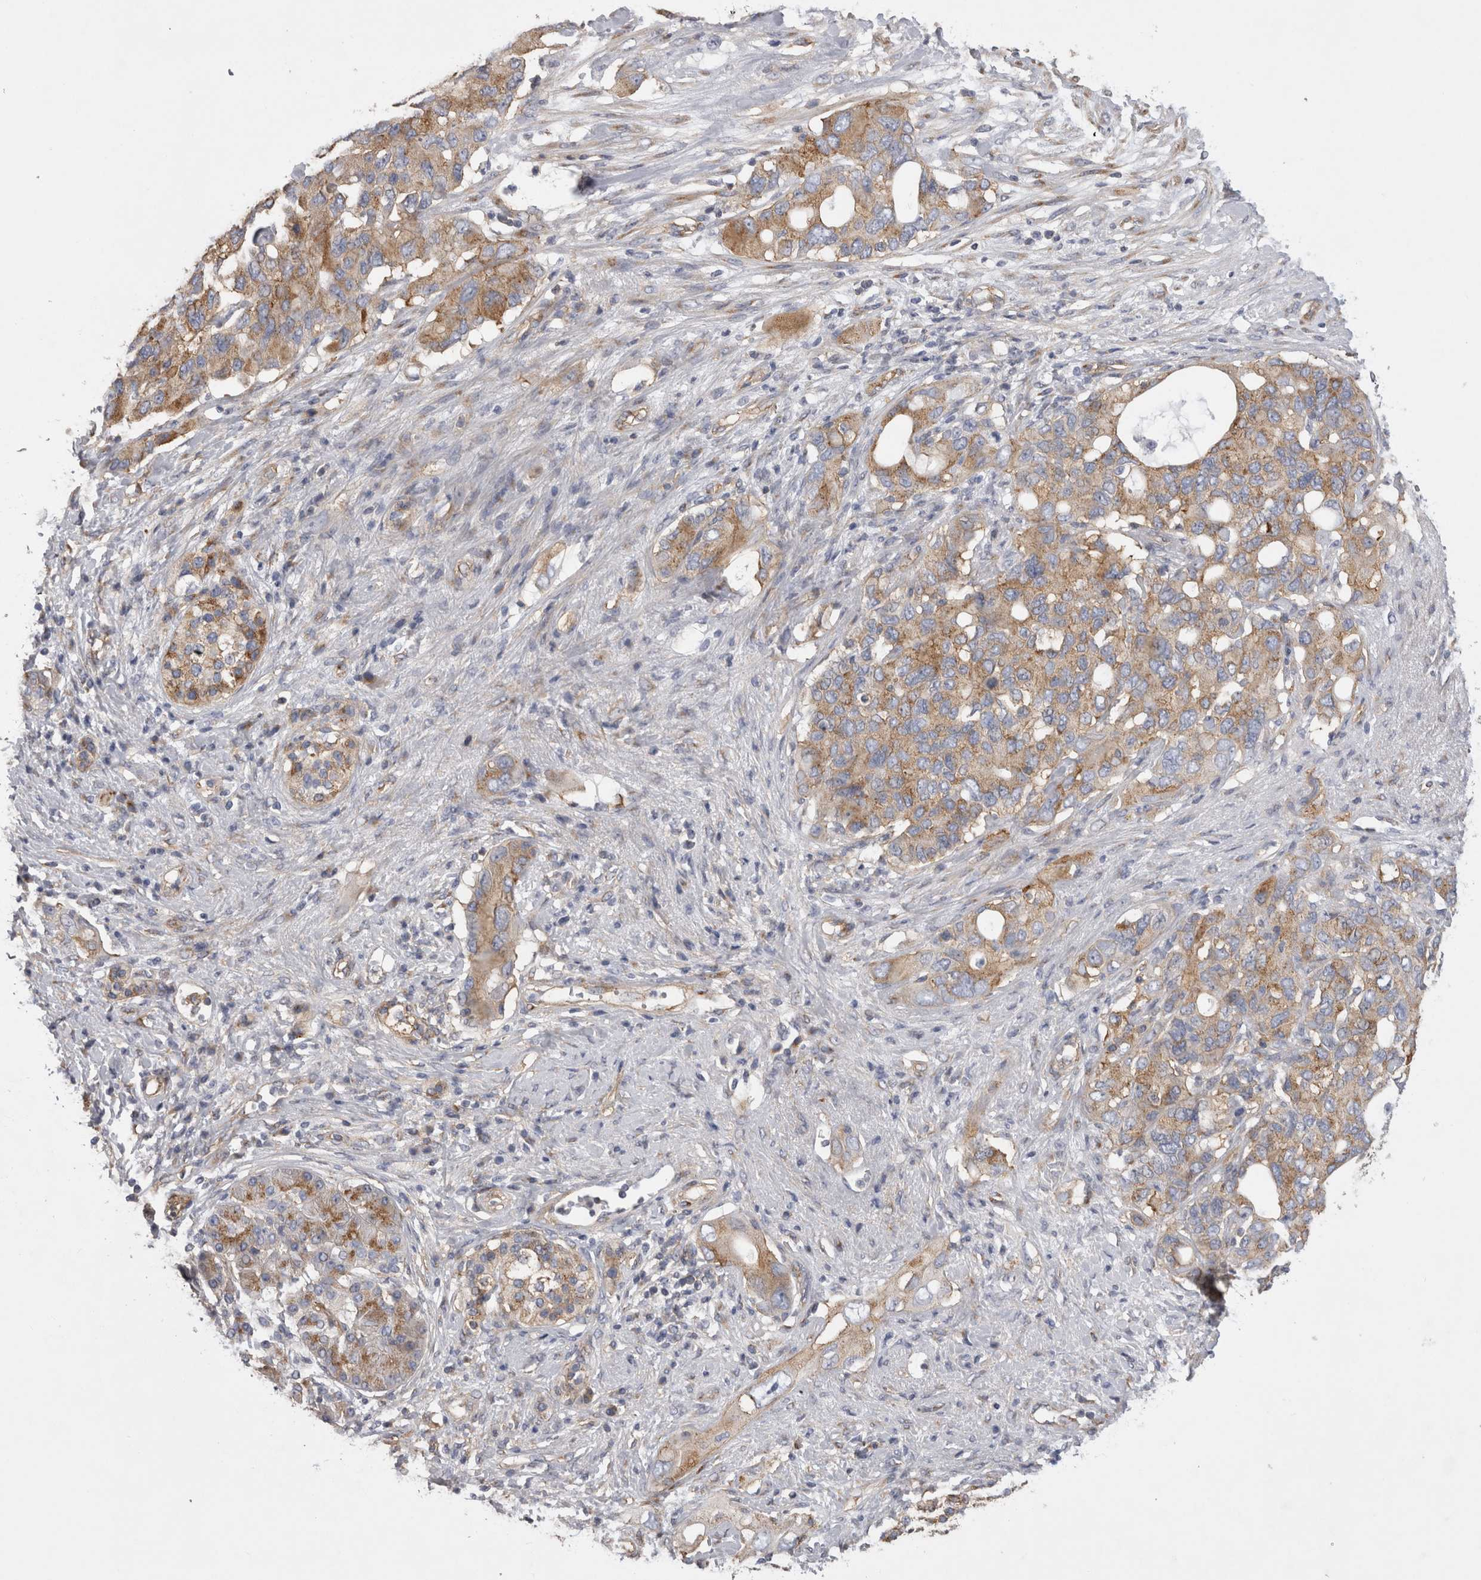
{"staining": {"intensity": "moderate", "quantity": ">75%", "location": "cytoplasmic/membranous"}, "tissue": "pancreatic cancer", "cell_type": "Tumor cells", "image_type": "cancer", "snomed": [{"axis": "morphology", "description": "Adenocarcinoma, NOS"}, {"axis": "topography", "description": "Pancreas"}], "caption": "Protein analysis of adenocarcinoma (pancreatic) tissue shows moderate cytoplasmic/membranous positivity in approximately >75% of tumor cells.", "gene": "ATXN3", "patient": {"sex": "female", "age": 56}}